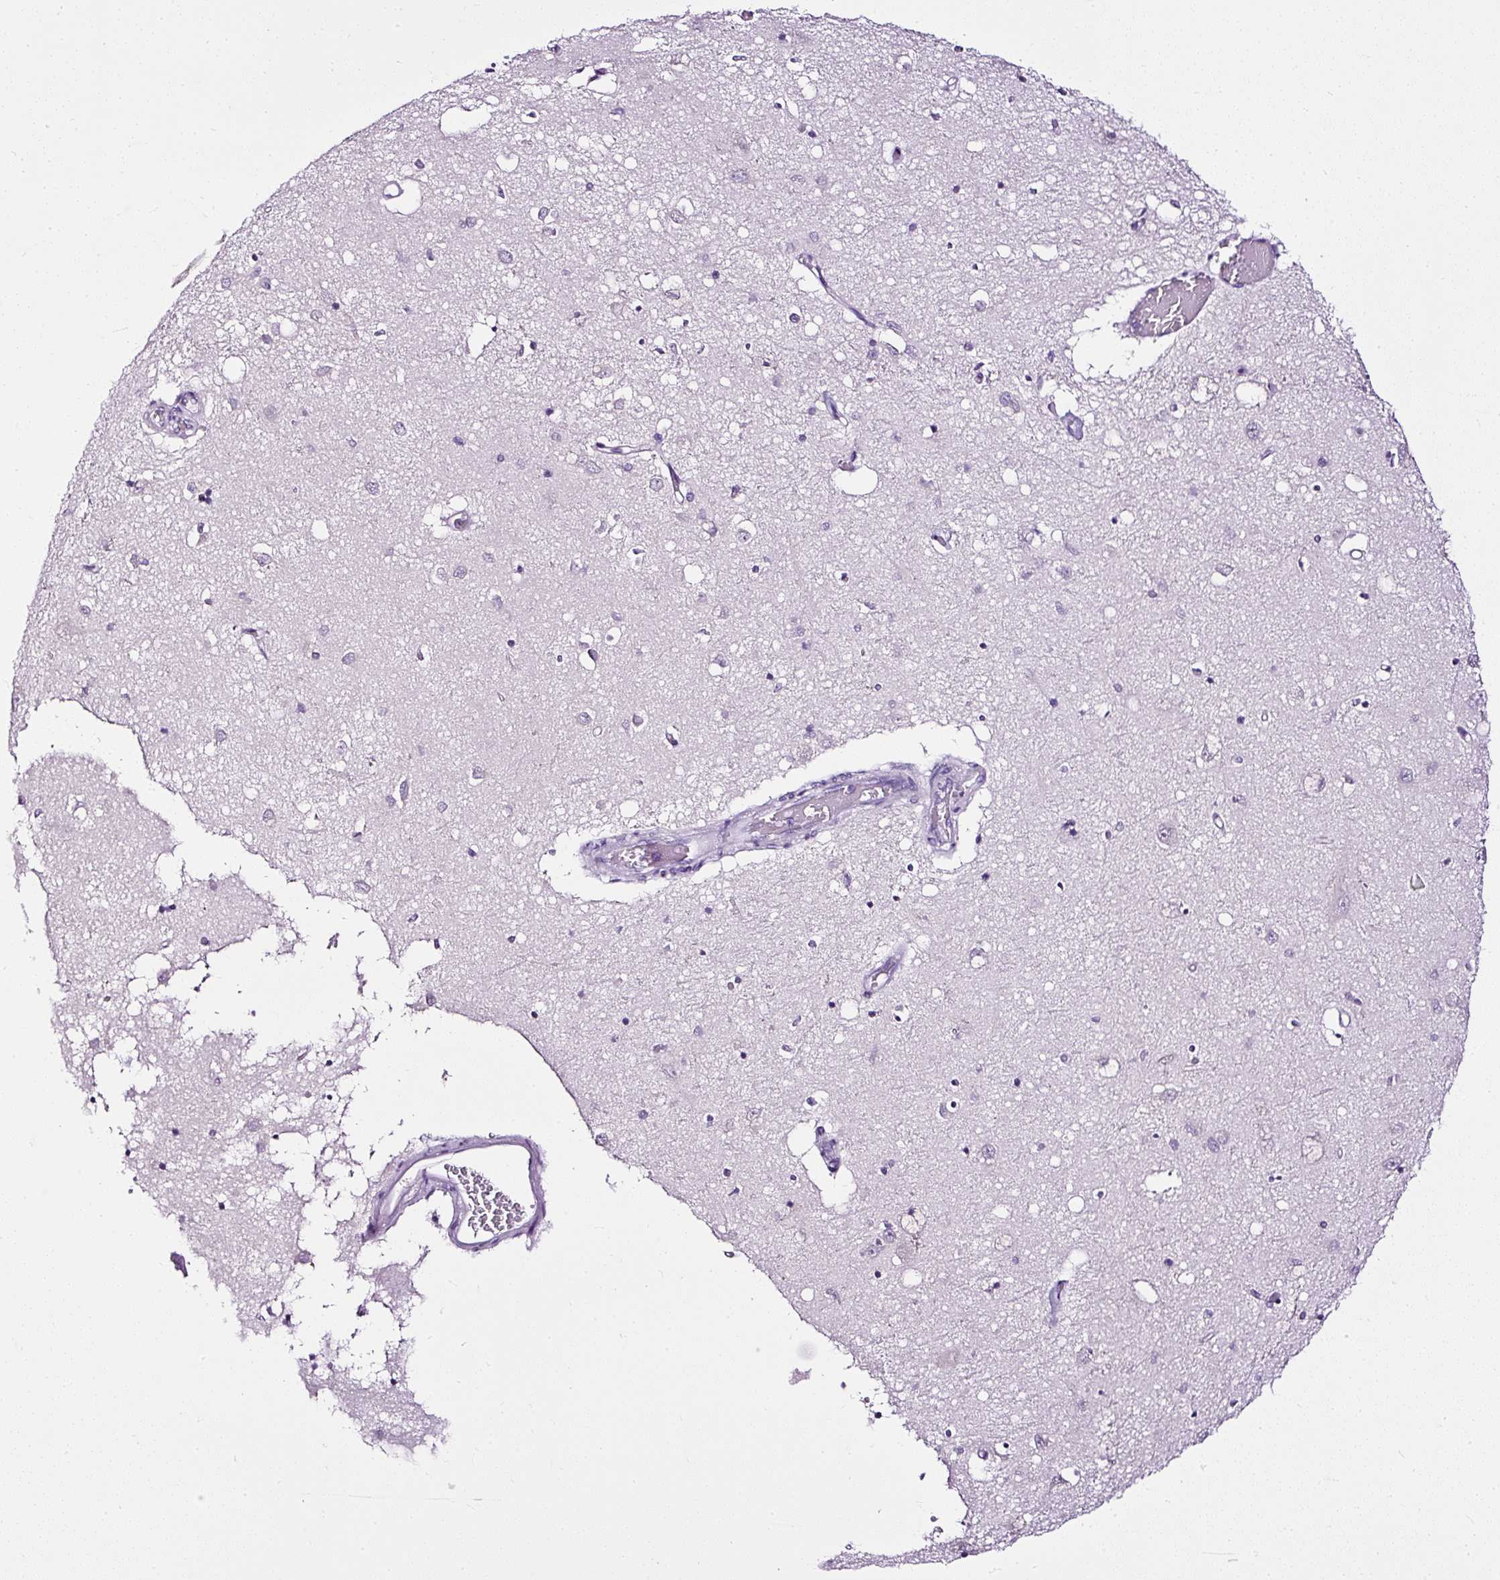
{"staining": {"intensity": "negative", "quantity": "none", "location": "none"}, "tissue": "caudate", "cell_type": "Glial cells", "image_type": "normal", "snomed": [{"axis": "morphology", "description": "Normal tissue, NOS"}, {"axis": "topography", "description": "Lateral ventricle wall"}], "caption": "This micrograph is of normal caudate stained with immunohistochemistry to label a protein in brown with the nuclei are counter-stained blue. There is no positivity in glial cells.", "gene": "ATP2A1", "patient": {"sex": "male", "age": 70}}